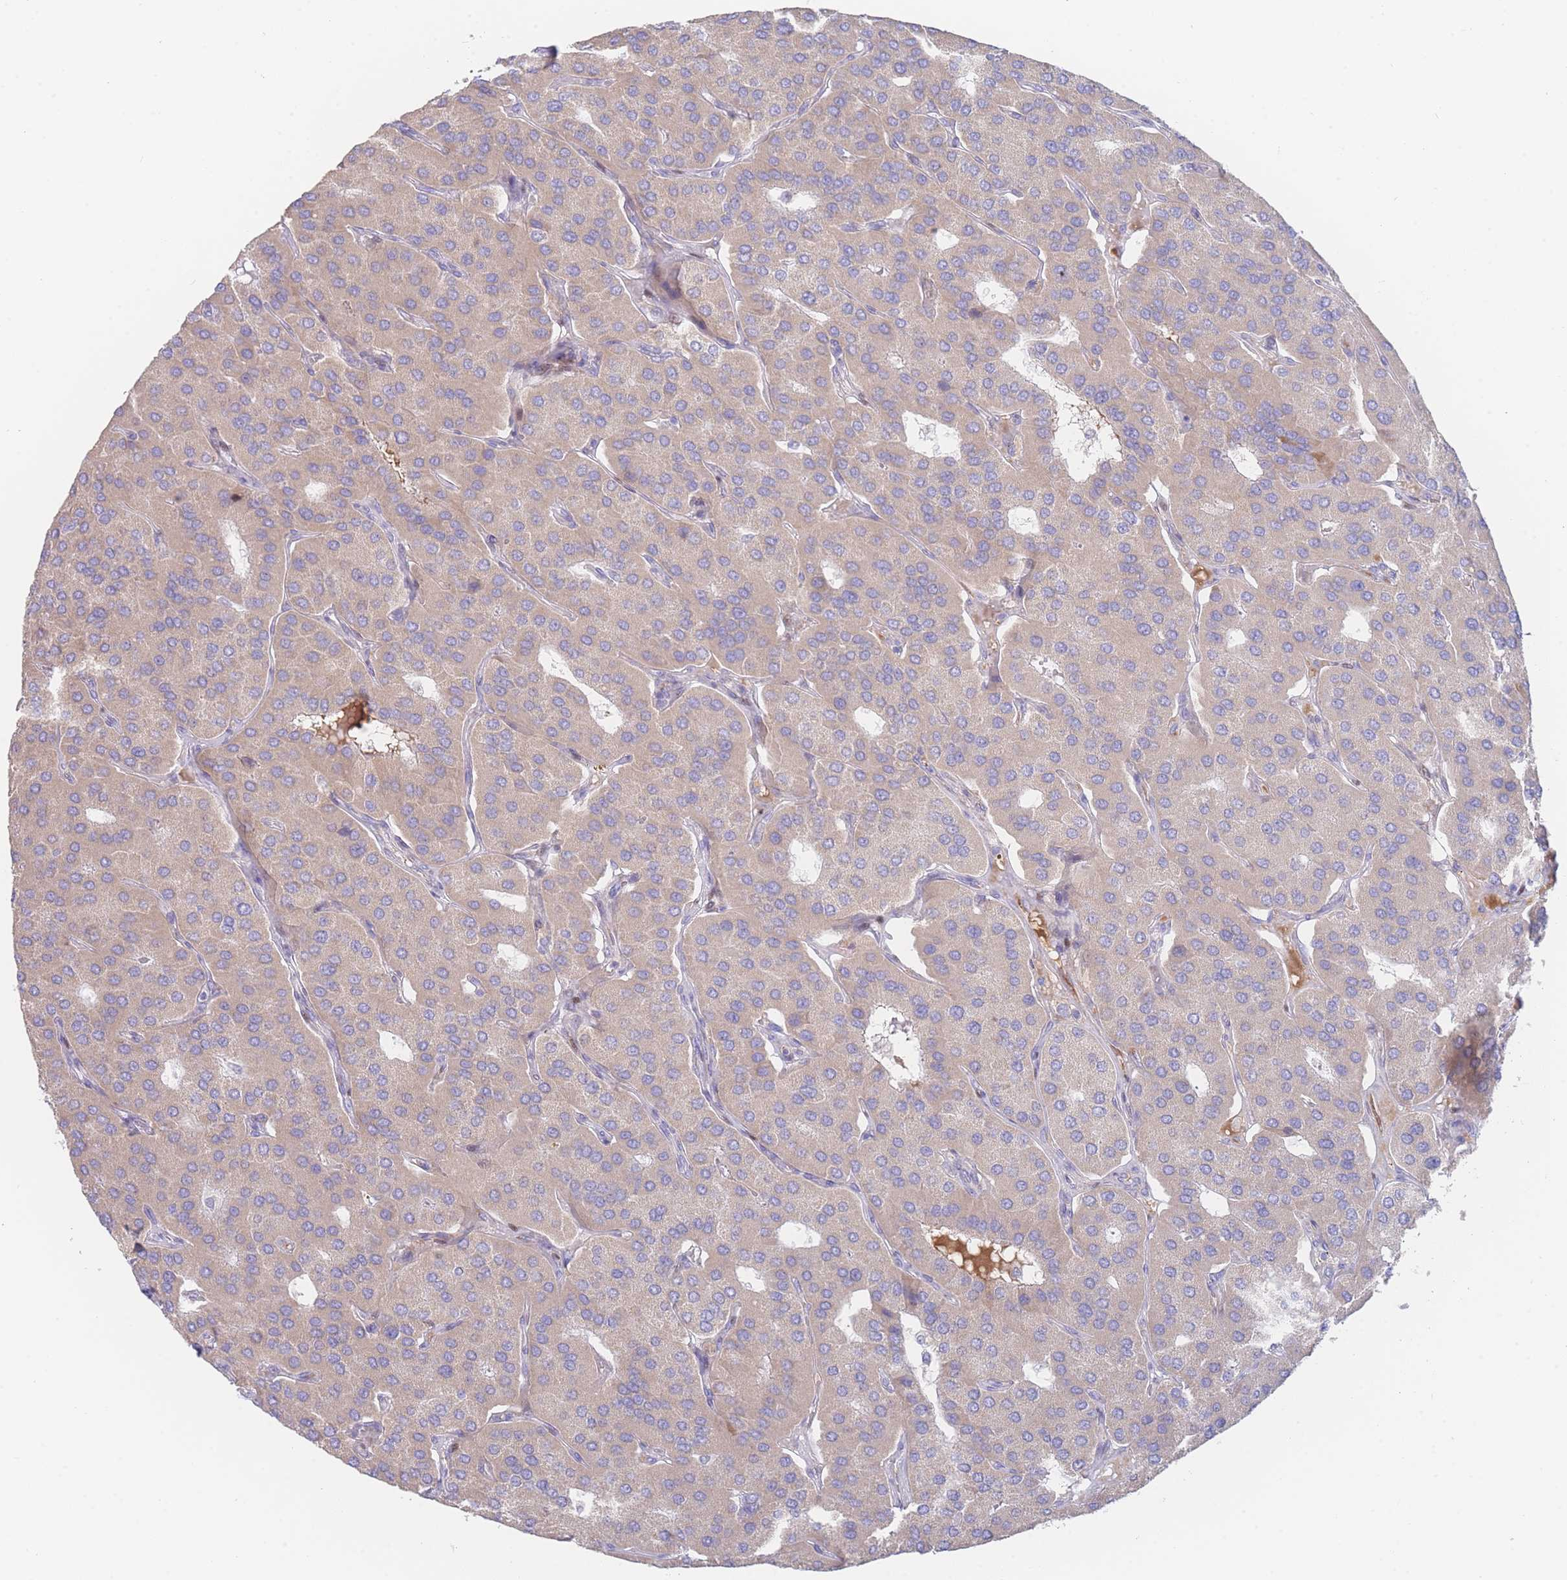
{"staining": {"intensity": "negative", "quantity": "none", "location": "none"}, "tissue": "parathyroid gland", "cell_type": "Glandular cells", "image_type": "normal", "snomed": [{"axis": "morphology", "description": "Normal tissue, NOS"}, {"axis": "morphology", "description": "Adenoma, NOS"}, {"axis": "topography", "description": "Parathyroid gland"}], "caption": "Glandular cells are negative for brown protein staining in normal parathyroid gland. (DAB immunohistochemistry with hematoxylin counter stain).", "gene": "GPAM", "patient": {"sex": "female", "age": 86}}